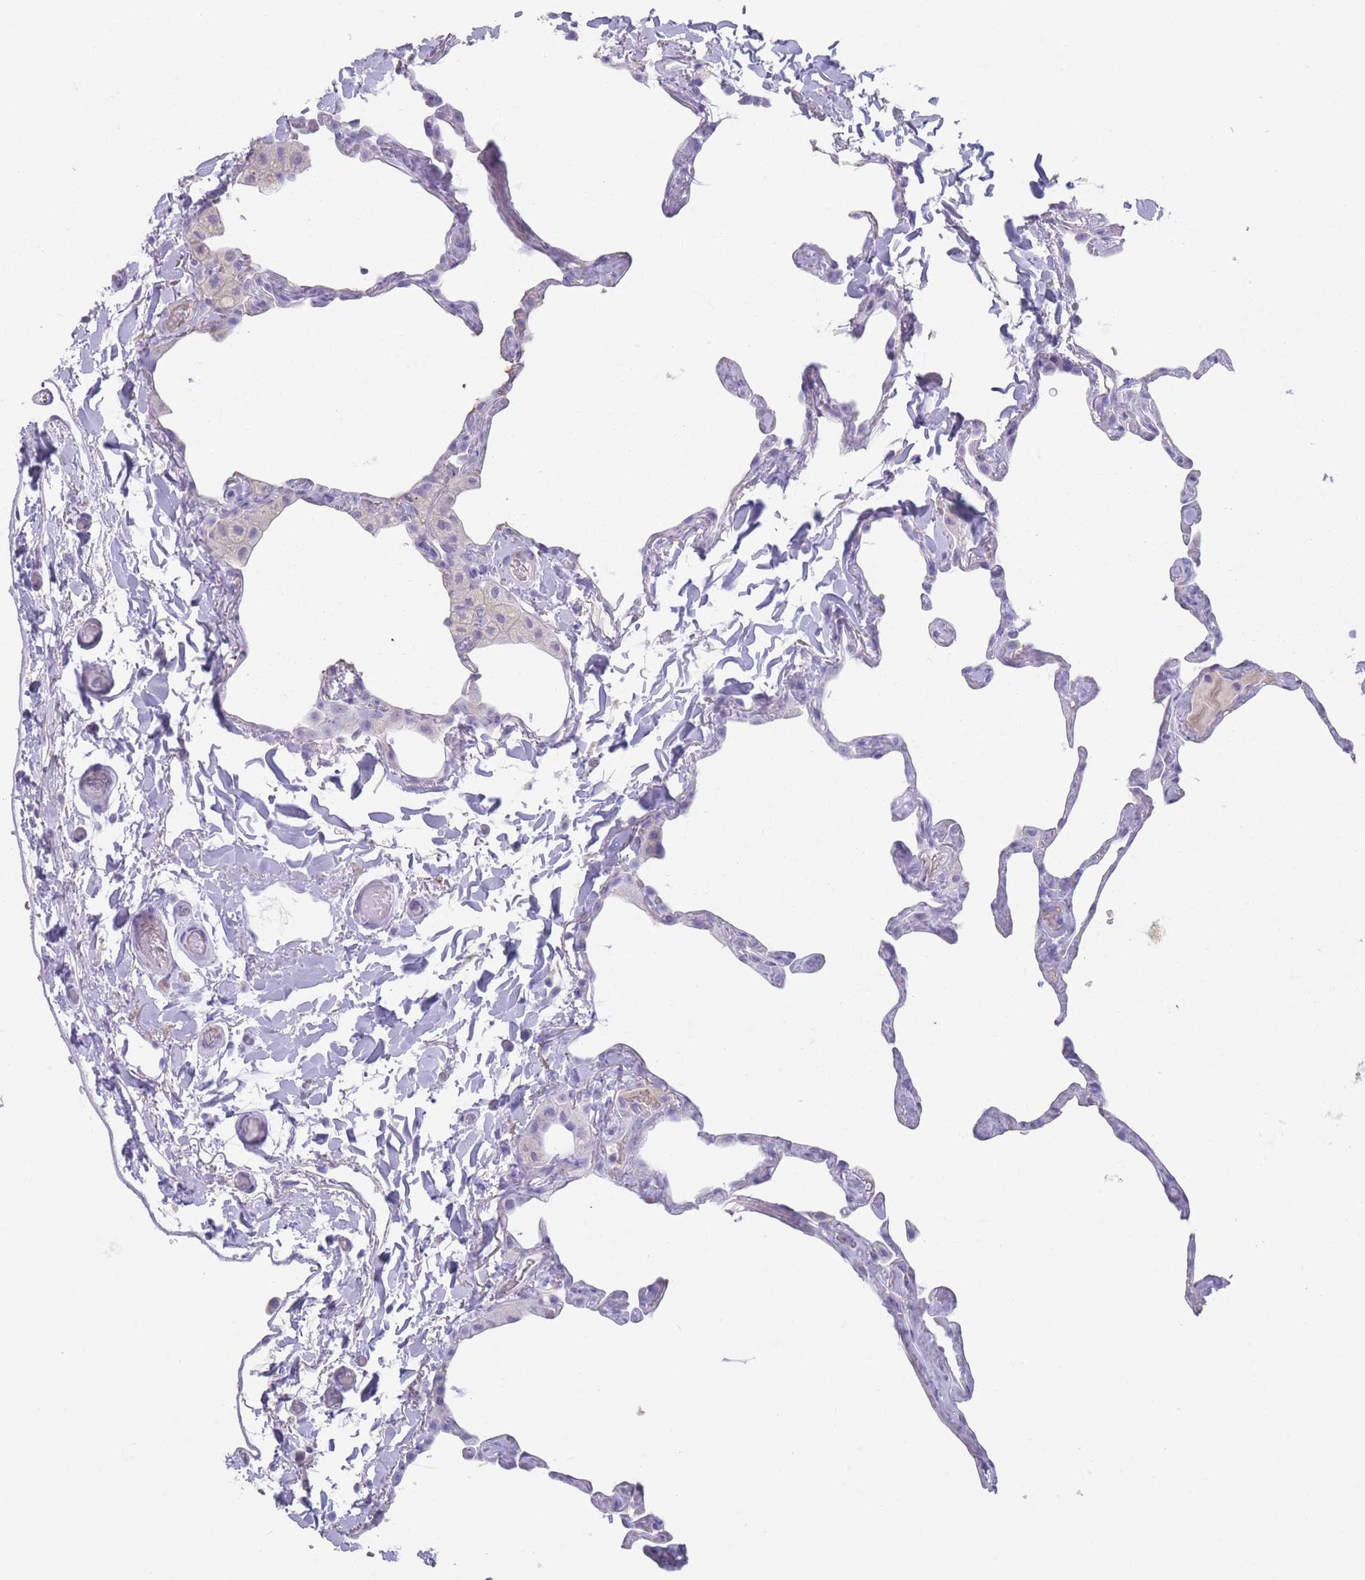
{"staining": {"intensity": "negative", "quantity": "none", "location": "none"}, "tissue": "lung", "cell_type": "Alveolar cells", "image_type": "normal", "snomed": [{"axis": "morphology", "description": "Normal tissue, NOS"}, {"axis": "topography", "description": "Lung"}], "caption": "IHC photomicrograph of normal lung: lung stained with DAB (3,3'-diaminobenzidine) shows no significant protein positivity in alveolar cells.", "gene": "RHBG", "patient": {"sex": "male", "age": 65}}